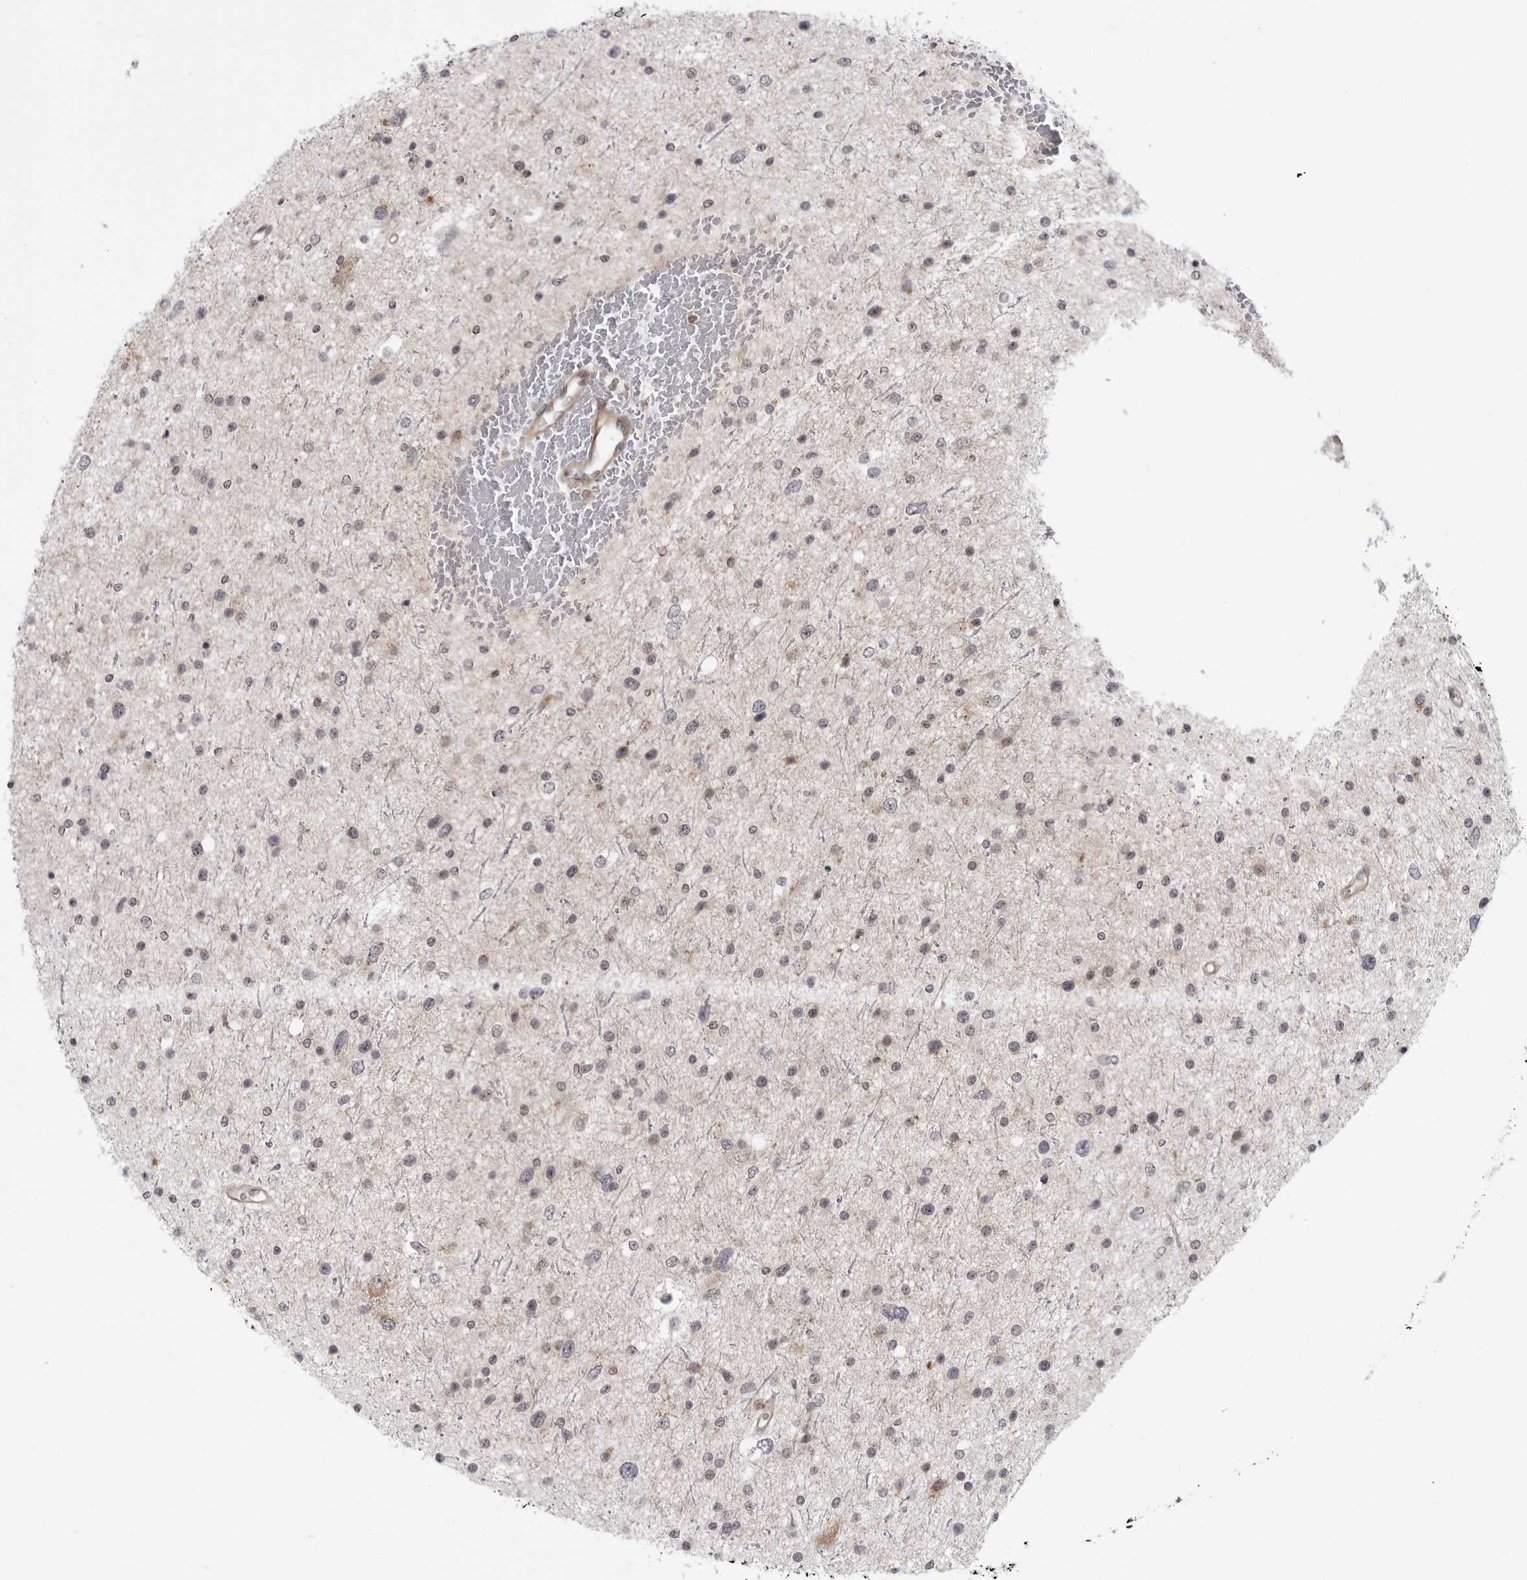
{"staining": {"intensity": "negative", "quantity": "none", "location": "none"}, "tissue": "glioma", "cell_type": "Tumor cells", "image_type": "cancer", "snomed": [{"axis": "morphology", "description": "Glioma, malignant, Low grade"}, {"axis": "topography", "description": "Brain"}], "caption": "DAB immunohistochemical staining of human glioma exhibits no significant staining in tumor cells.", "gene": "CCDC18", "patient": {"sex": "female", "age": 37}}